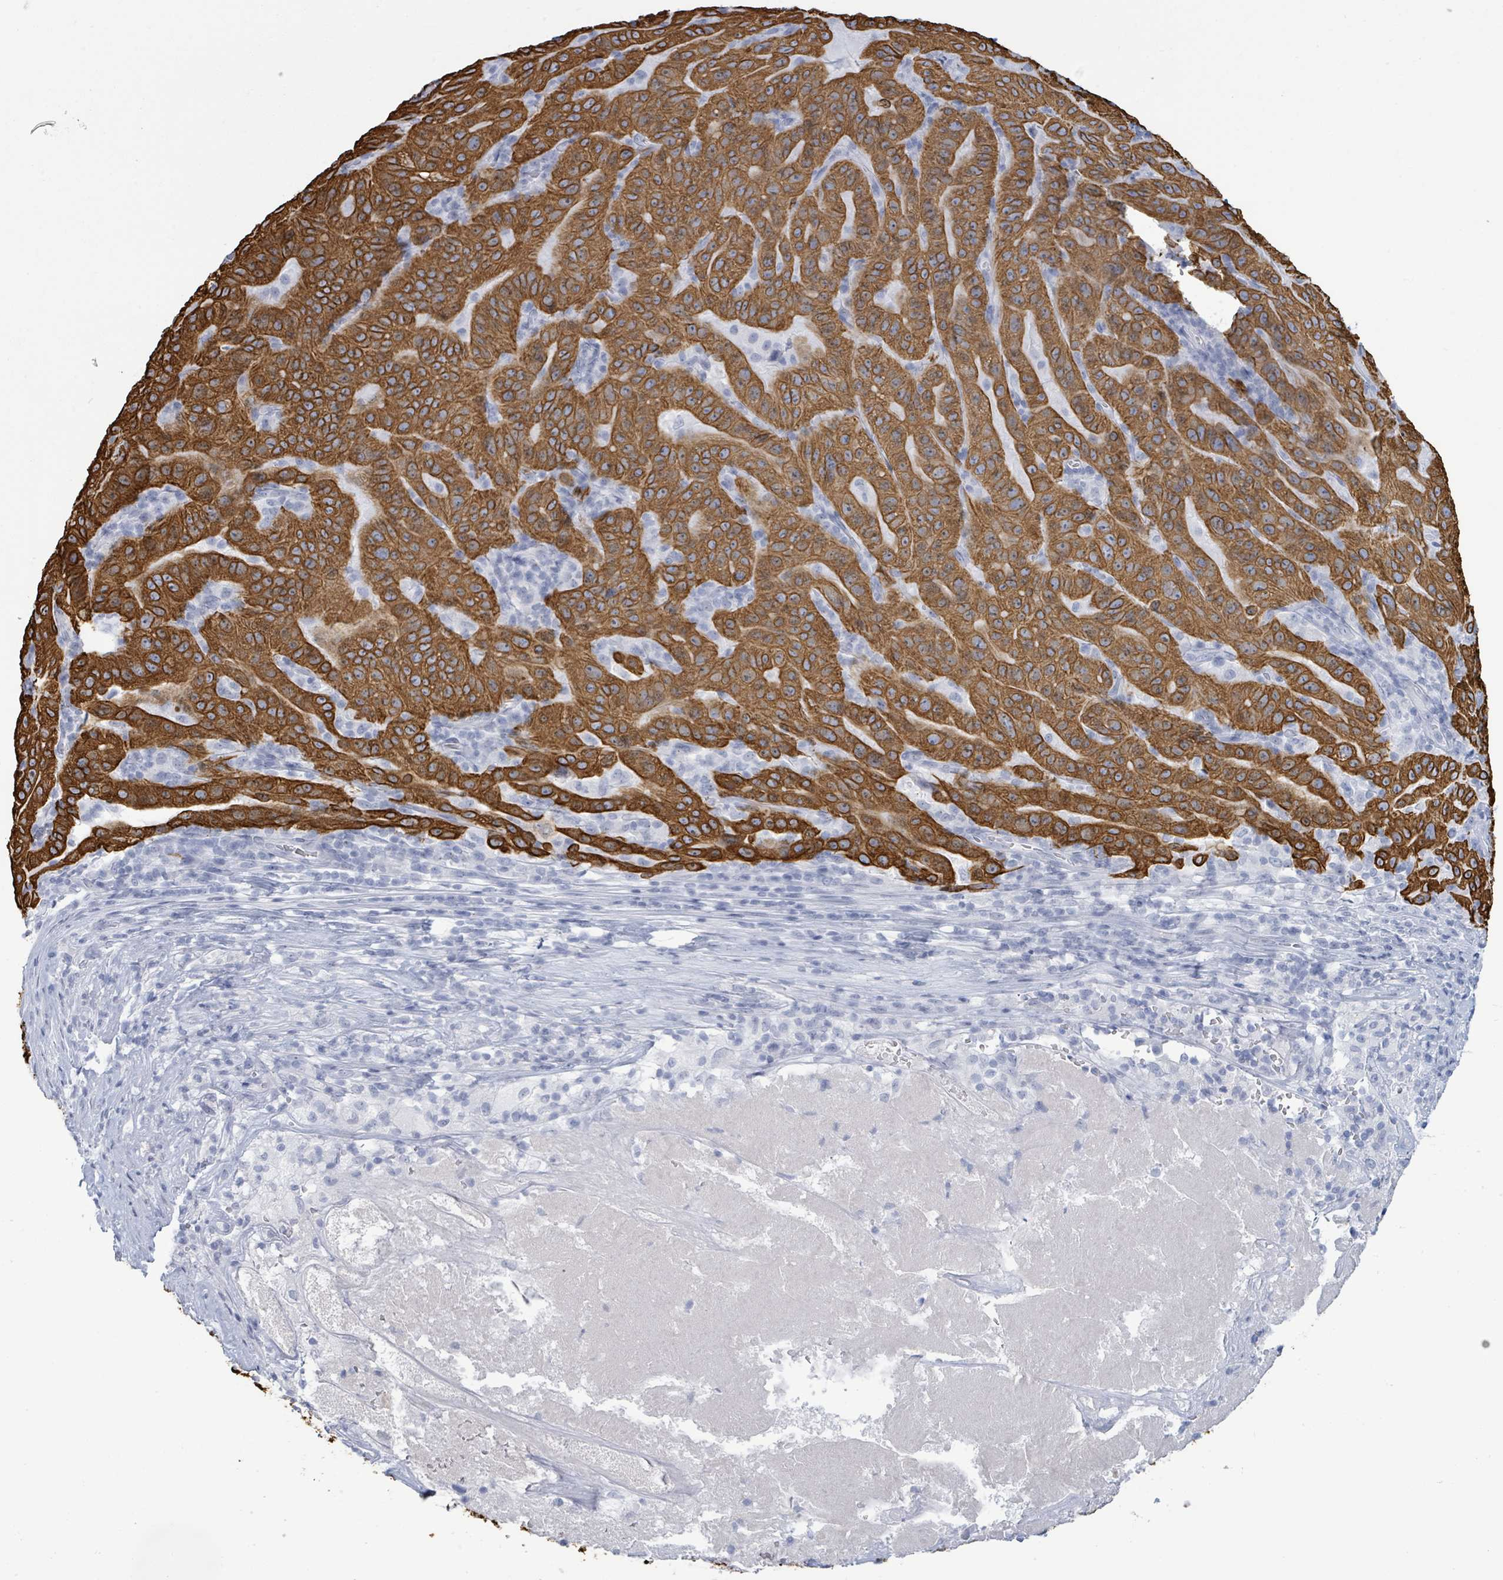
{"staining": {"intensity": "strong", "quantity": ">75%", "location": "cytoplasmic/membranous"}, "tissue": "pancreatic cancer", "cell_type": "Tumor cells", "image_type": "cancer", "snomed": [{"axis": "morphology", "description": "Adenocarcinoma, NOS"}, {"axis": "topography", "description": "Pancreas"}], "caption": "The histopathology image reveals staining of adenocarcinoma (pancreatic), revealing strong cytoplasmic/membranous protein staining (brown color) within tumor cells. (DAB (3,3'-diaminobenzidine) IHC, brown staining for protein, blue staining for nuclei).", "gene": "KRT8", "patient": {"sex": "male", "age": 63}}